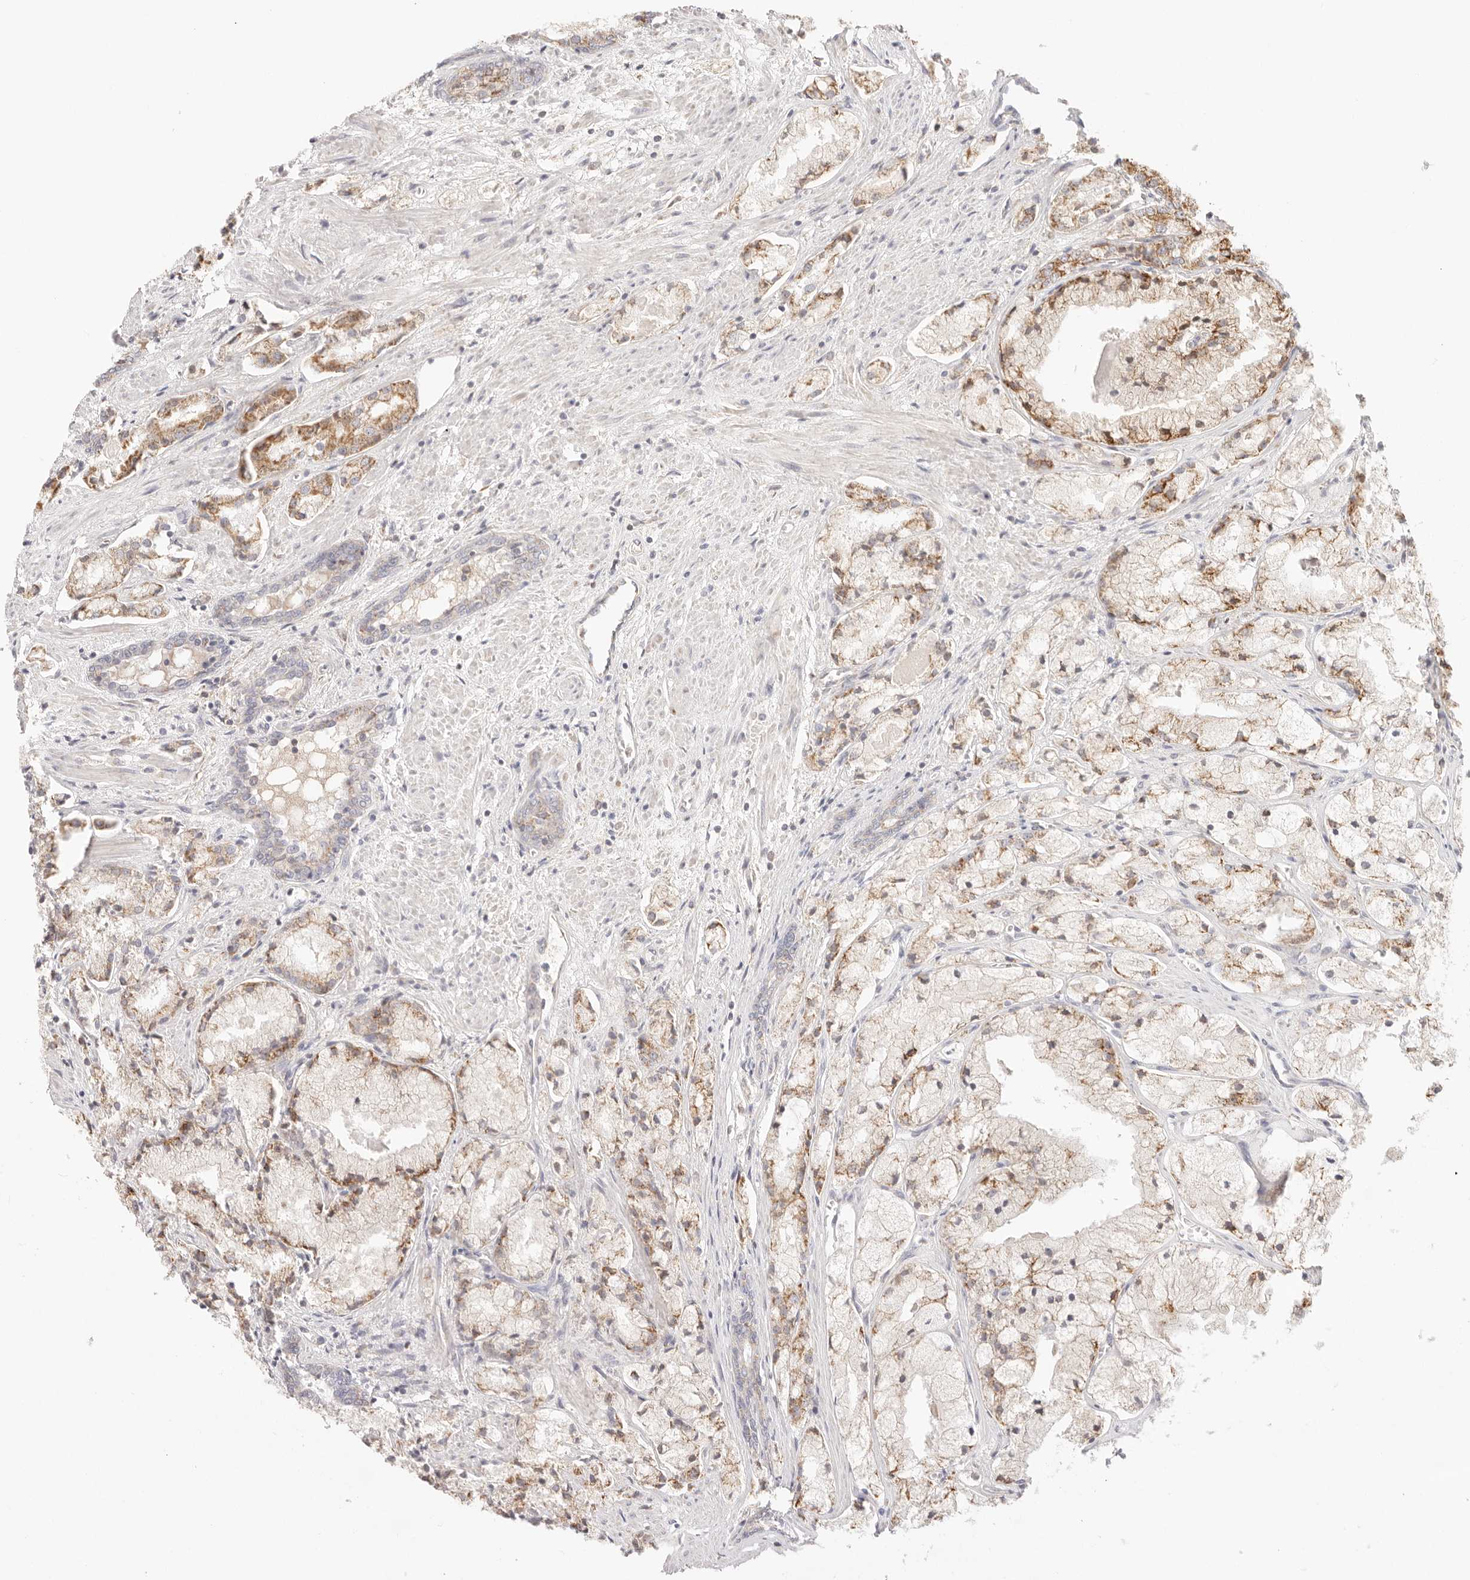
{"staining": {"intensity": "moderate", "quantity": "25%-75%", "location": "cytoplasmic/membranous"}, "tissue": "prostate cancer", "cell_type": "Tumor cells", "image_type": "cancer", "snomed": [{"axis": "morphology", "description": "Adenocarcinoma, High grade"}, {"axis": "topography", "description": "Prostate"}], "caption": "A histopathology image of prostate cancer (adenocarcinoma (high-grade)) stained for a protein reveals moderate cytoplasmic/membranous brown staining in tumor cells. (Stains: DAB (3,3'-diaminobenzidine) in brown, nuclei in blue, Microscopy: brightfield microscopy at high magnification).", "gene": "COA6", "patient": {"sex": "male", "age": 50}}